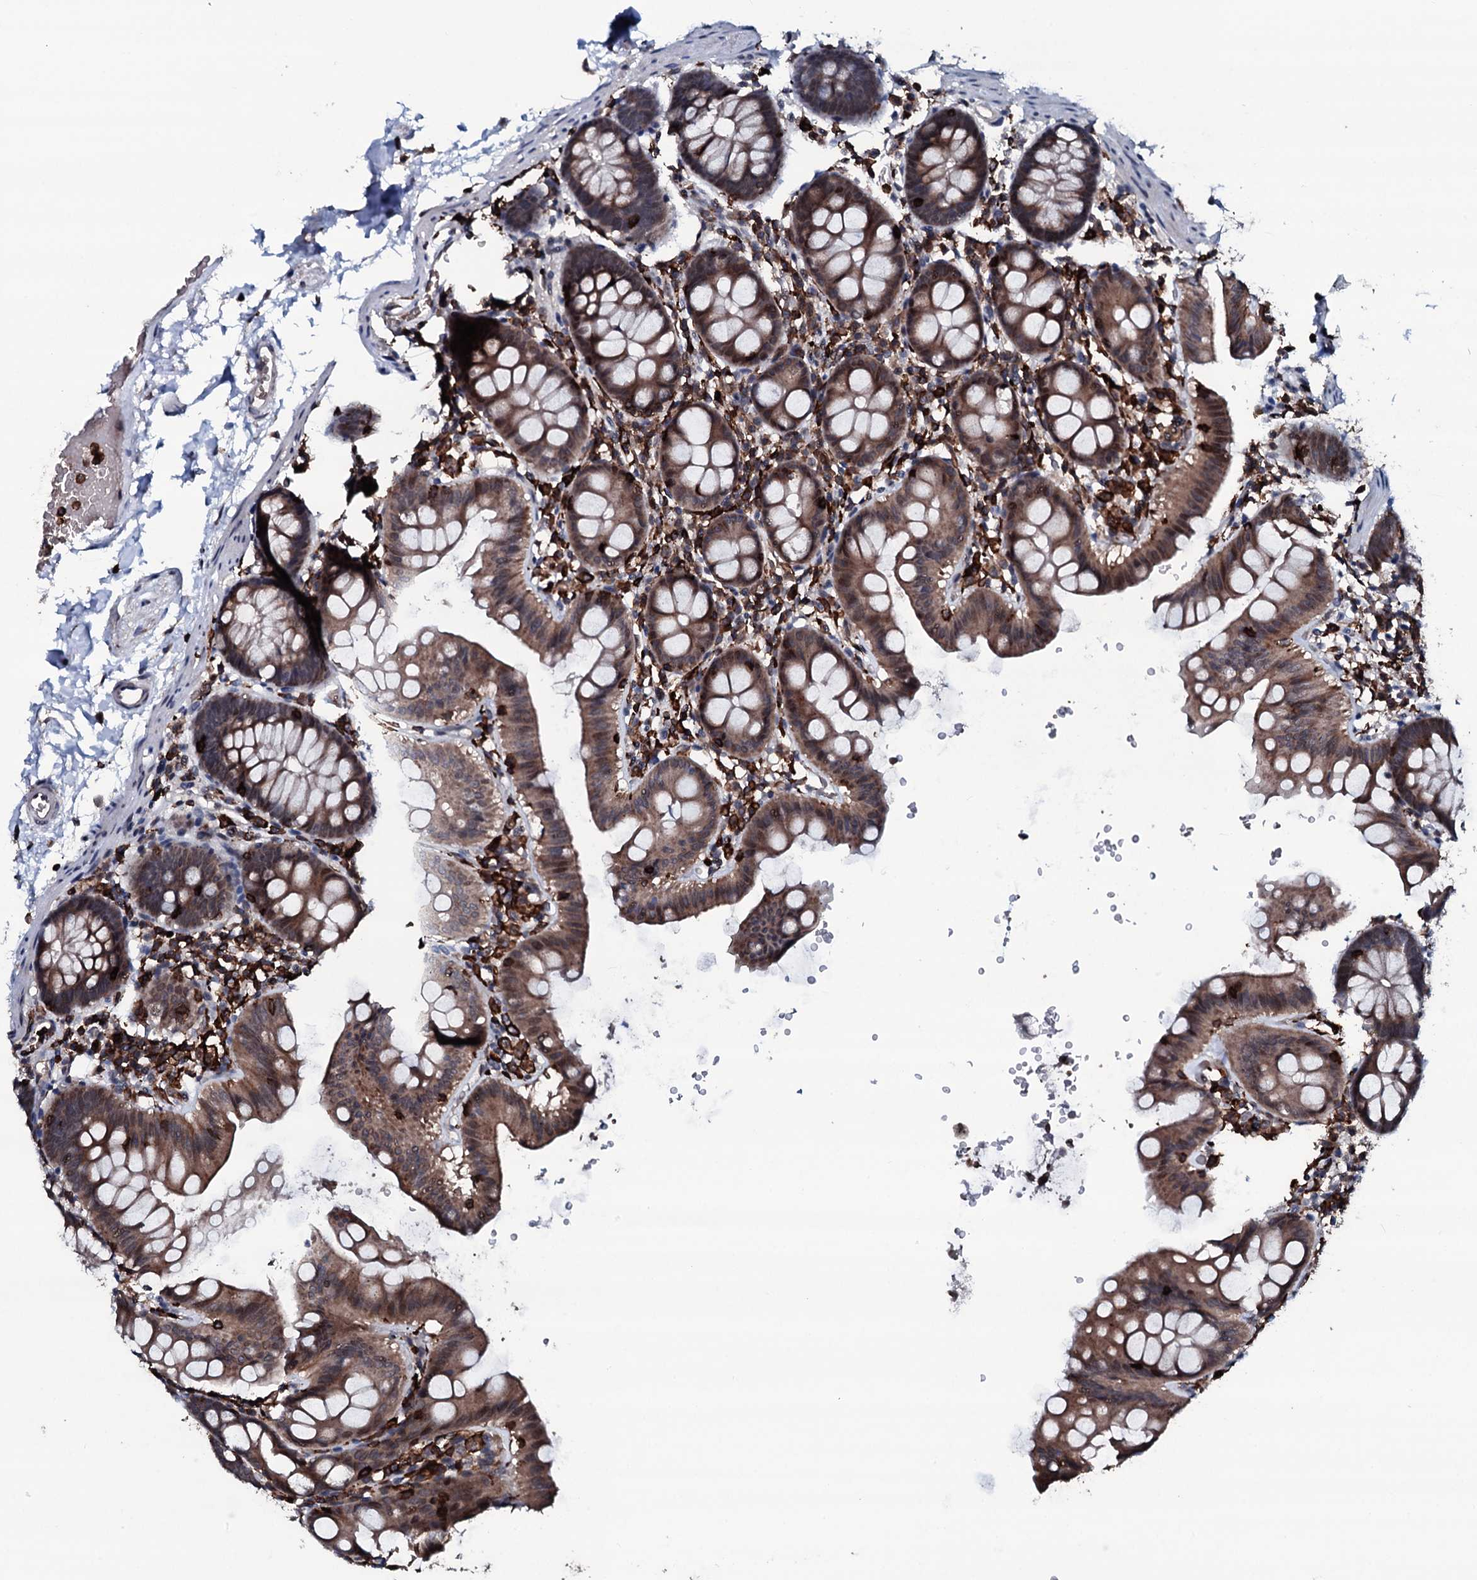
{"staining": {"intensity": "negative", "quantity": "none", "location": "none"}, "tissue": "colon", "cell_type": "Endothelial cells", "image_type": "normal", "snomed": [{"axis": "morphology", "description": "Normal tissue, NOS"}, {"axis": "topography", "description": "Colon"}], "caption": "Human colon stained for a protein using immunohistochemistry (IHC) exhibits no expression in endothelial cells.", "gene": "OGFOD2", "patient": {"sex": "male", "age": 75}}